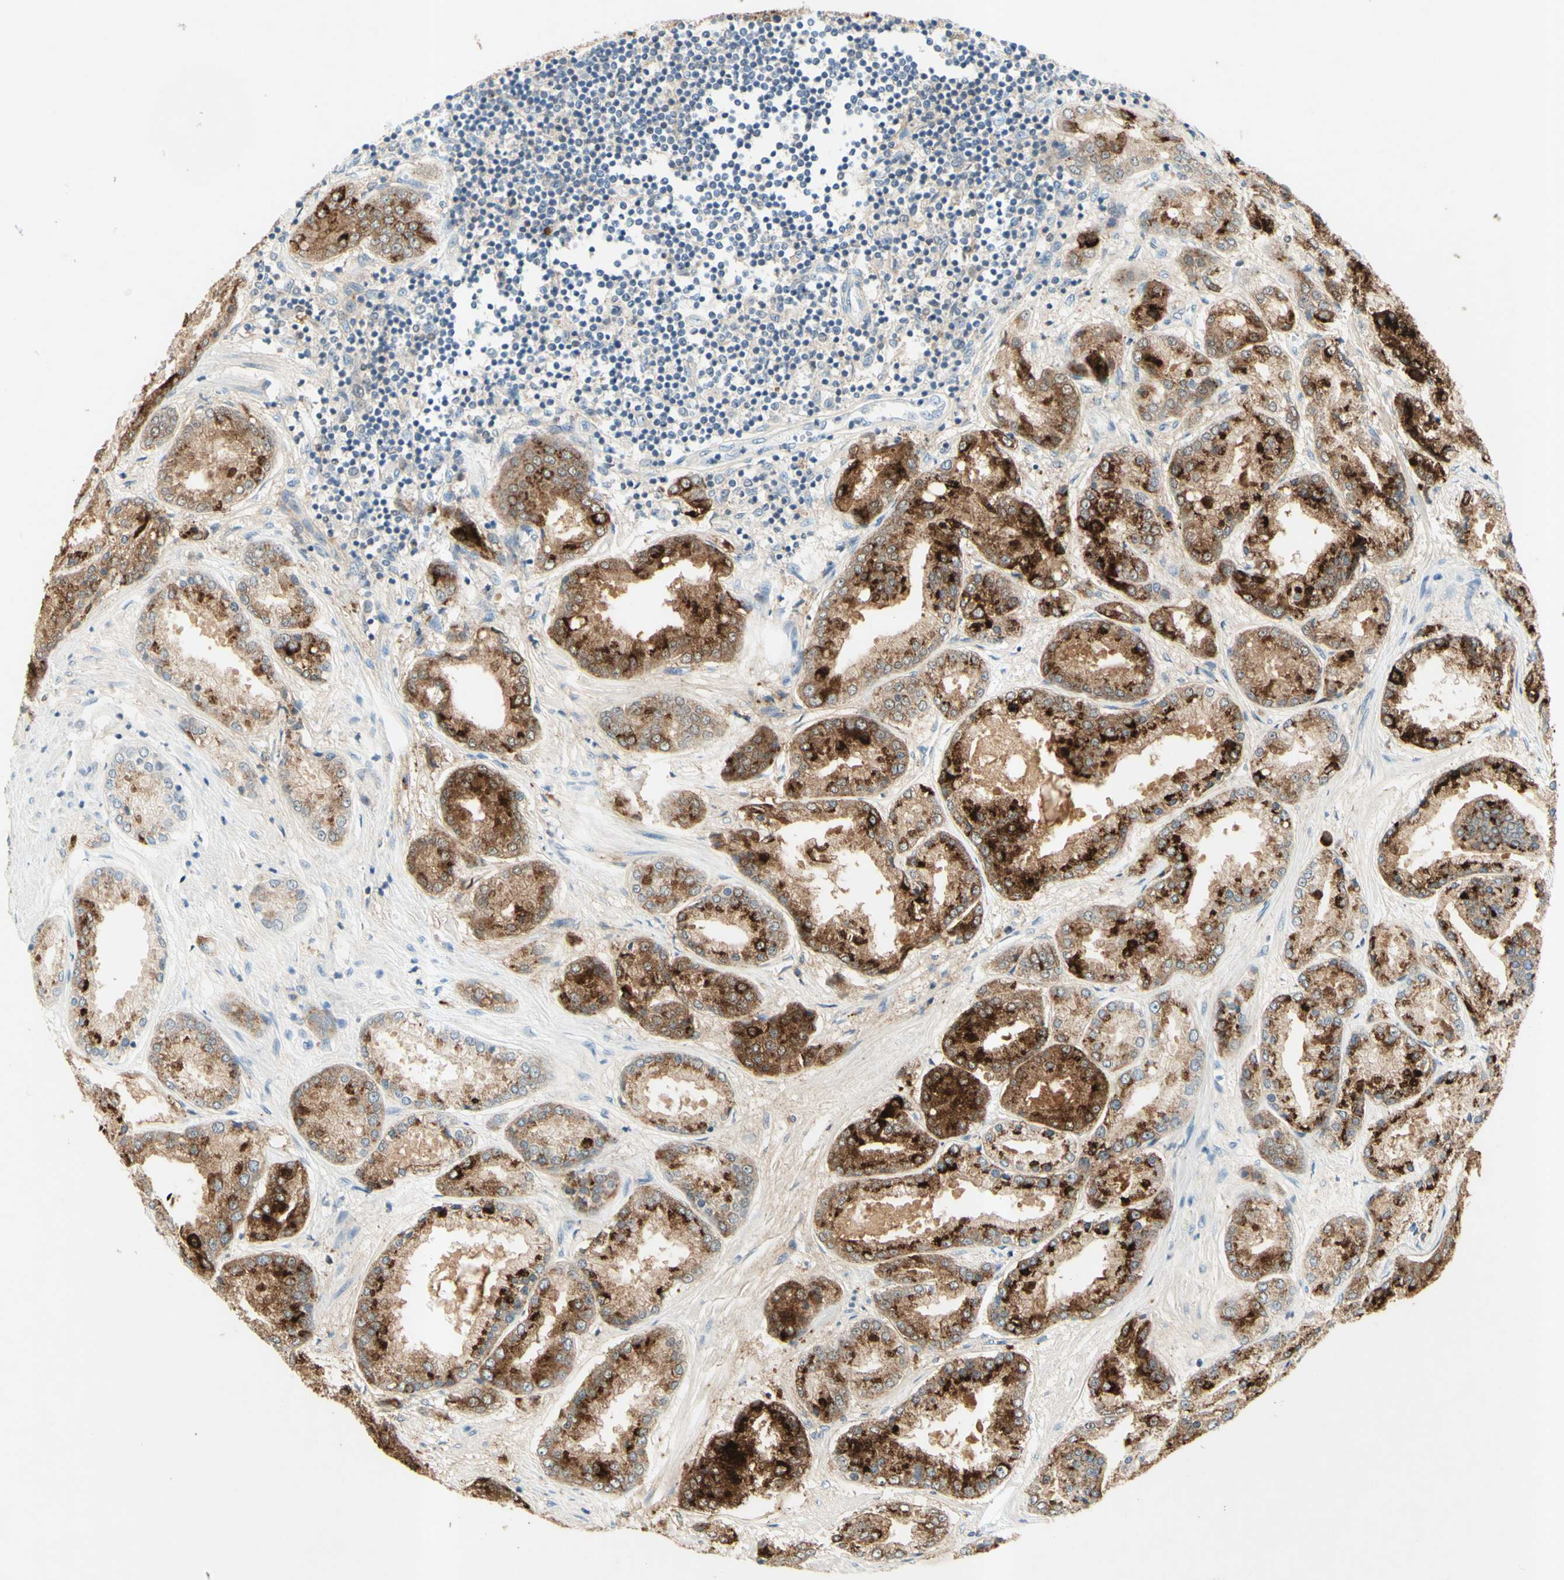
{"staining": {"intensity": "moderate", "quantity": ">75%", "location": "cytoplasmic/membranous"}, "tissue": "prostate cancer", "cell_type": "Tumor cells", "image_type": "cancer", "snomed": [{"axis": "morphology", "description": "Adenocarcinoma, High grade"}, {"axis": "topography", "description": "Prostate"}], "caption": "Protein staining of adenocarcinoma (high-grade) (prostate) tissue exhibits moderate cytoplasmic/membranous positivity in approximately >75% of tumor cells.", "gene": "GDF15", "patient": {"sex": "male", "age": 59}}